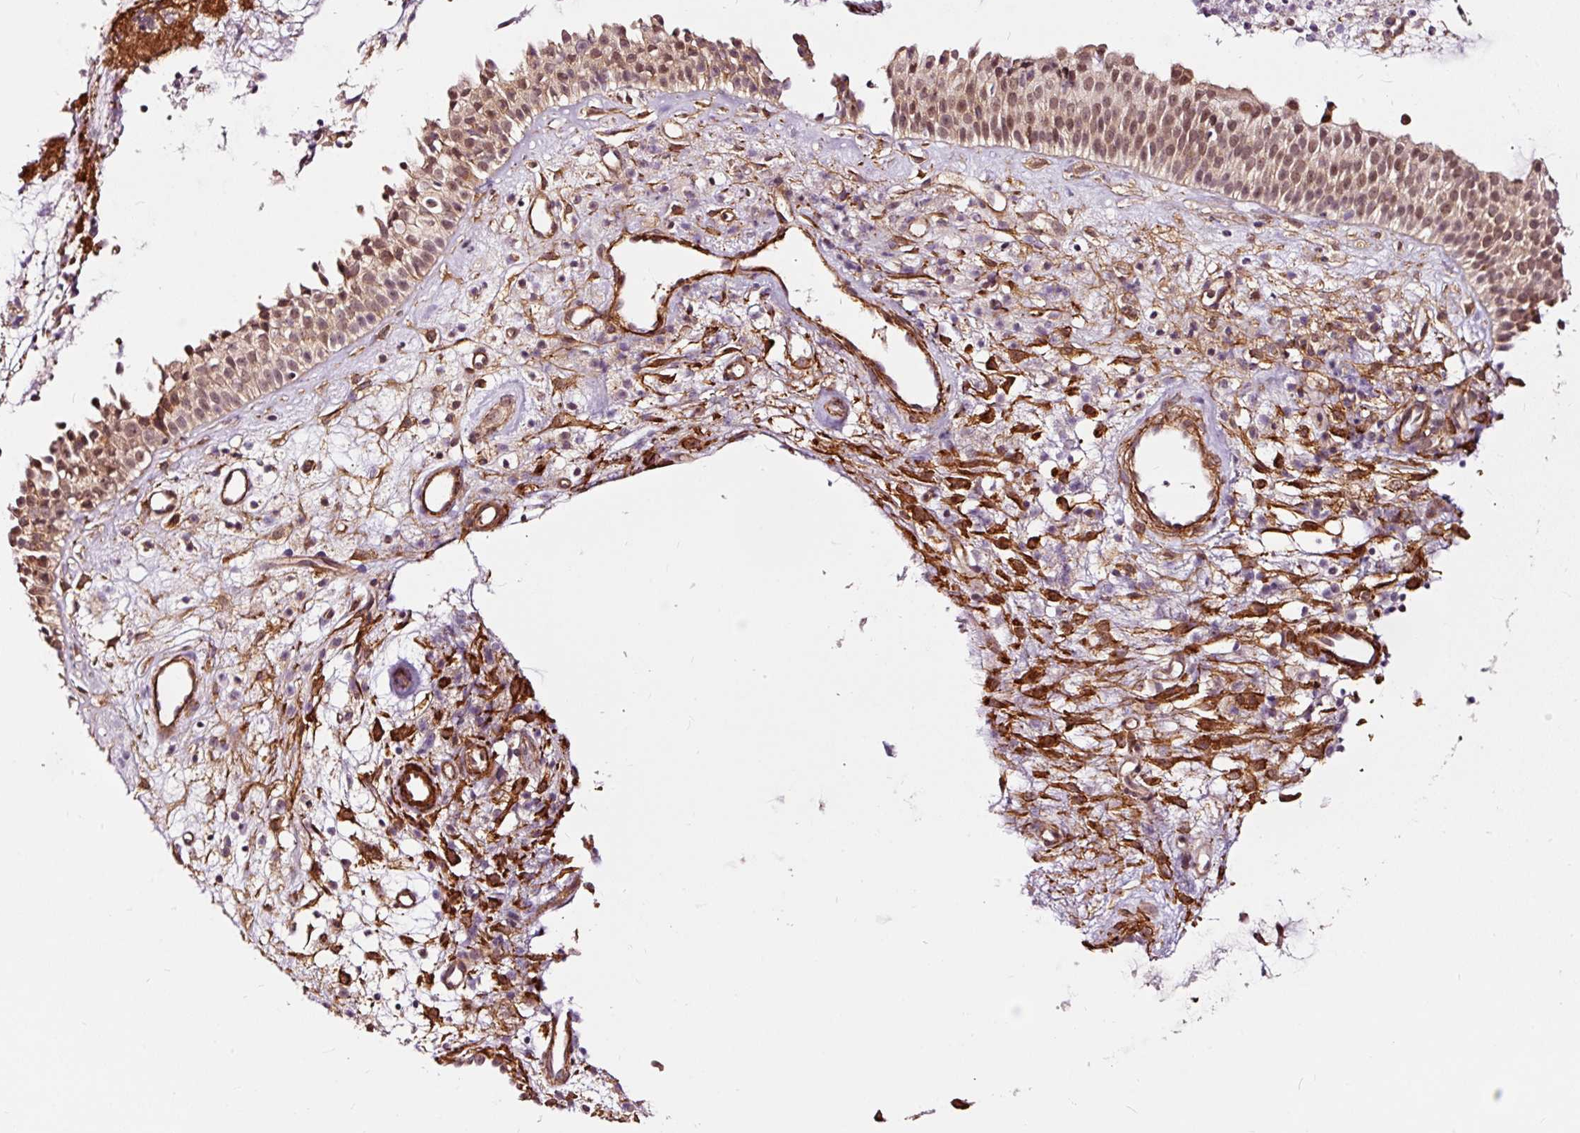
{"staining": {"intensity": "moderate", "quantity": "25%-75%", "location": "nuclear"}, "tissue": "nasopharynx", "cell_type": "Respiratory epithelial cells", "image_type": "normal", "snomed": [{"axis": "morphology", "description": "Normal tissue, NOS"}, {"axis": "topography", "description": "Nasopharynx"}], "caption": "IHC micrograph of normal nasopharynx stained for a protein (brown), which exhibits medium levels of moderate nuclear expression in about 25%-75% of respiratory epithelial cells.", "gene": "TPM1", "patient": {"sex": "male", "age": 21}}